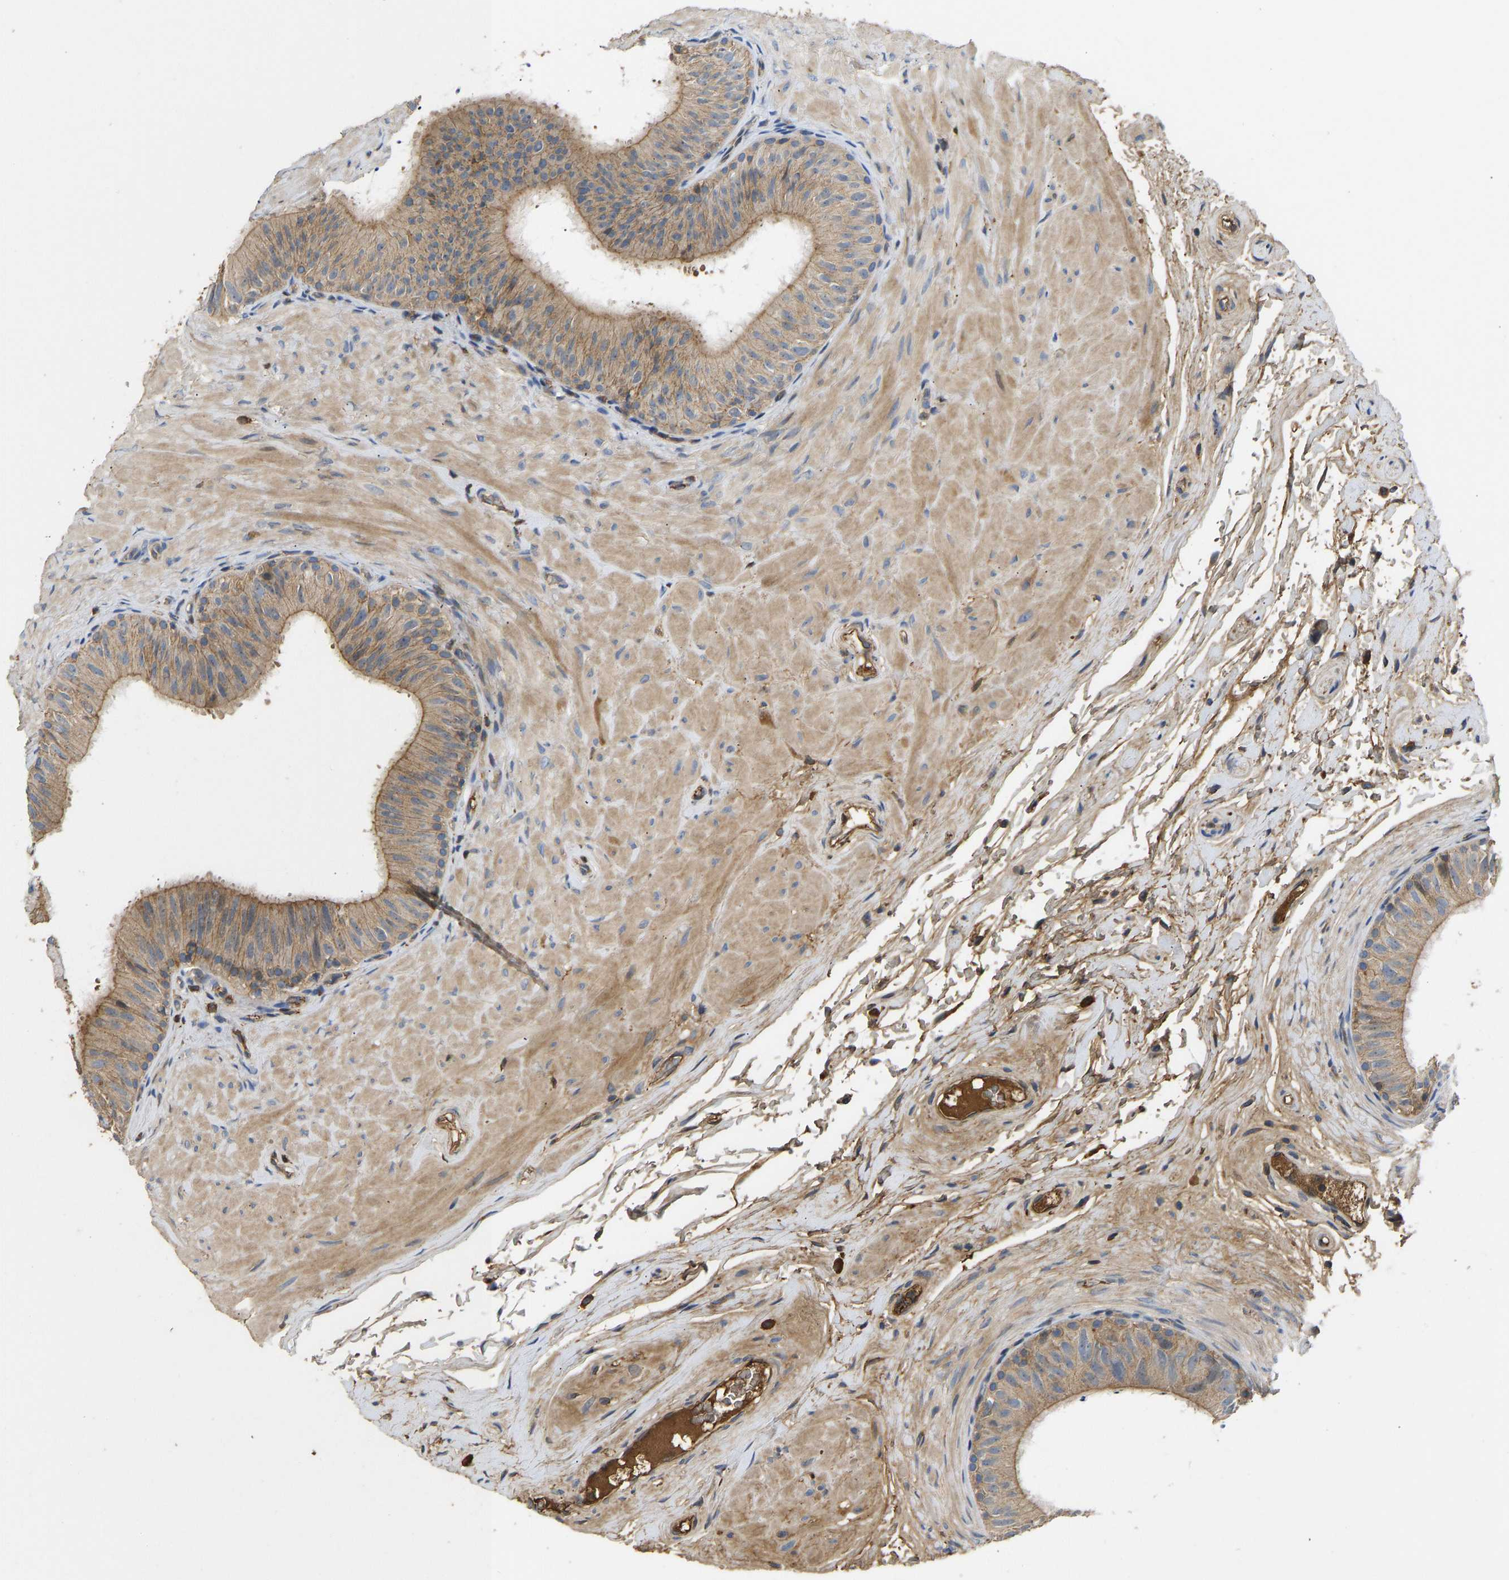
{"staining": {"intensity": "moderate", "quantity": ">75%", "location": "cytoplasmic/membranous,nuclear"}, "tissue": "epididymis", "cell_type": "Glandular cells", "image_type": "normal", "snomed": [{"axis": "morphology", "description": "Normal tissue, NOS"}, {"axis": "topography", "description": "Epididymis"}], "caption": "Epididymis stained with IHC reveals moderate cytoplasmic/membranous,nuclear expression in approximately >75% of glandular cells. (brown staining indicates protein expression, while blue staining denotes nuclei).", "gene": "VCPKMT", "patient": {"sex": "male", "age": 34}}